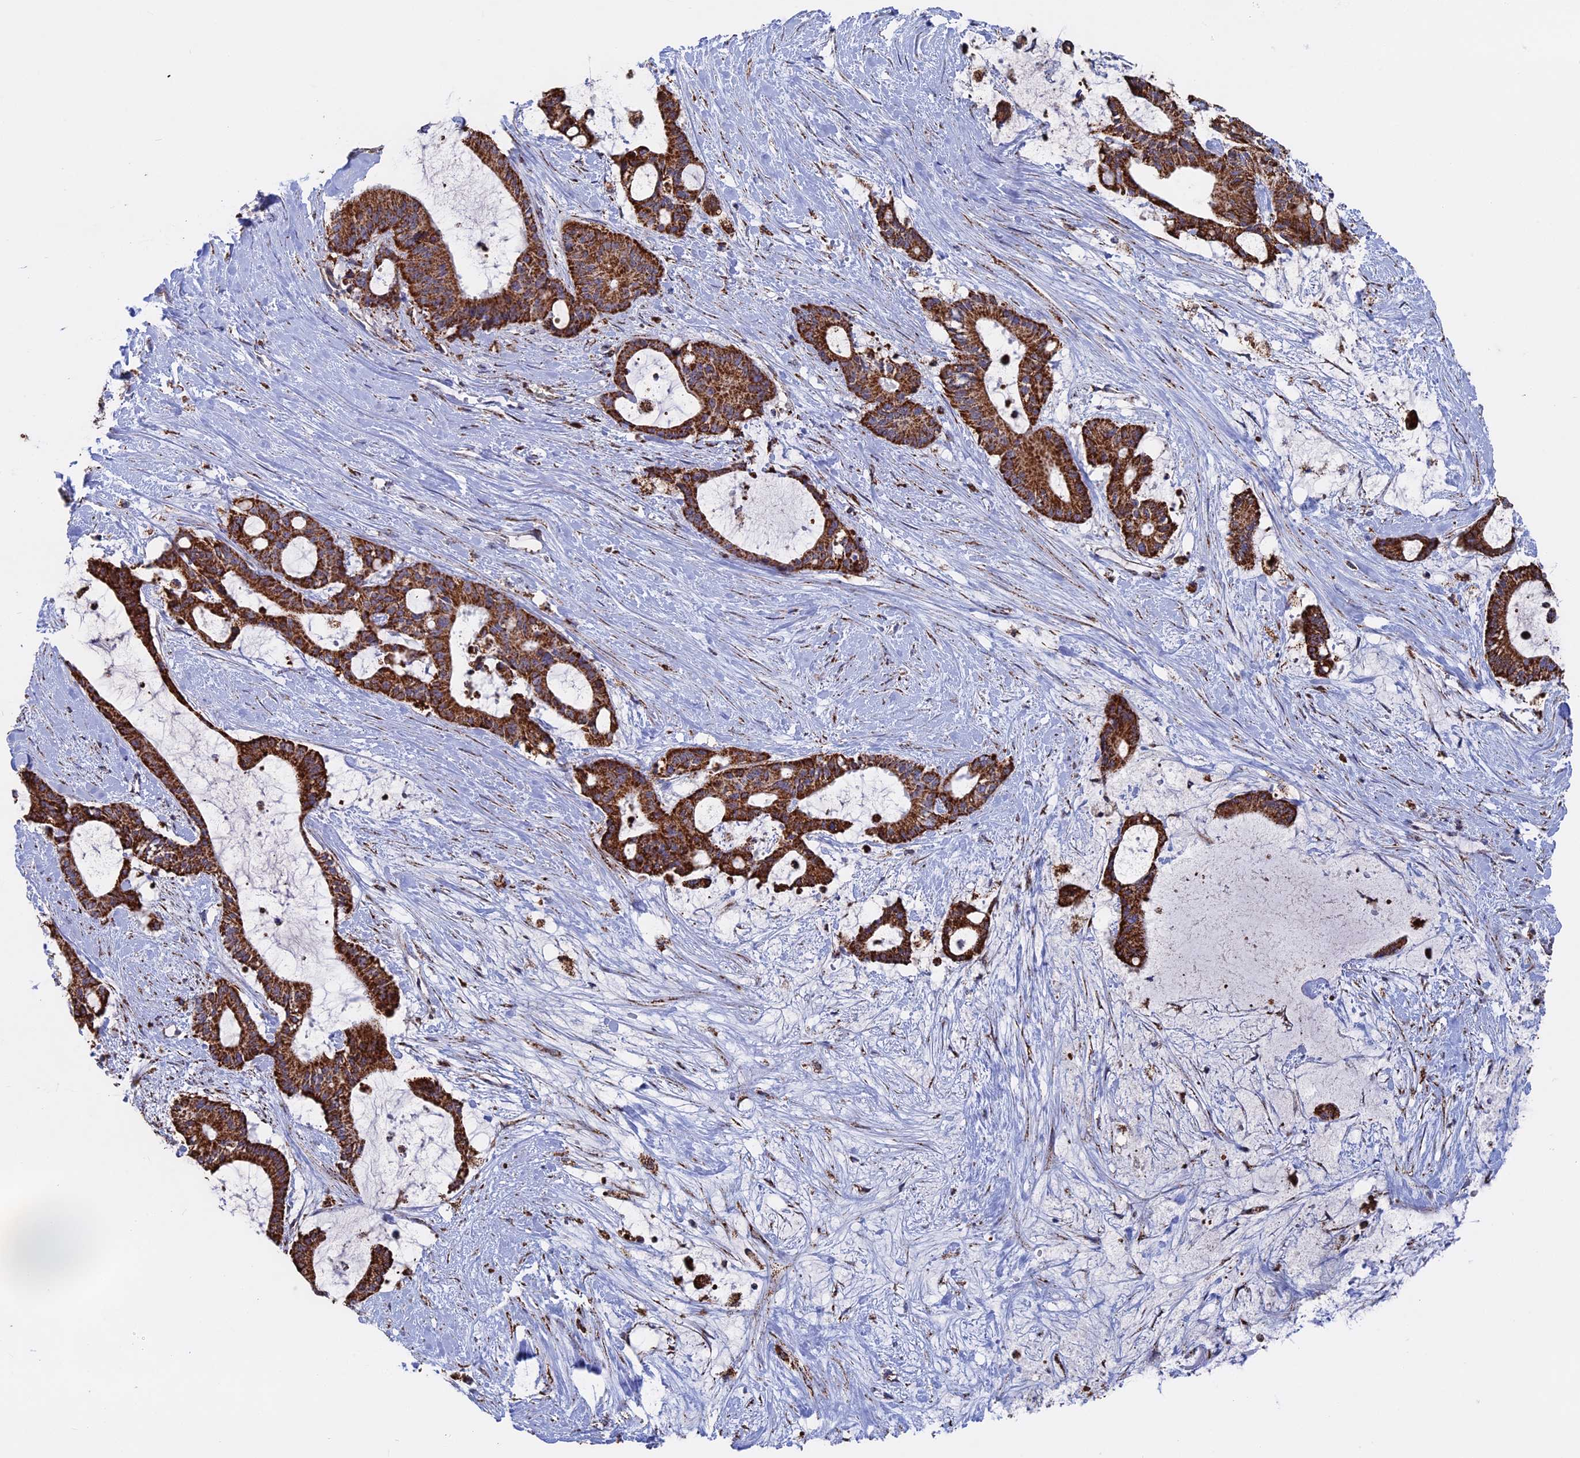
{"staining": {"intensity": "strong", "quantity": ">75%", "location": "cytoplasmic/membranous"}, "tissue": "liver cancer", "cell_type": "Tumor cells", "image_type": "cancer", "snomed": [{"axis": "morphology", "description": "Normal tissue, NOS"}, {"axis": "morphology", "description": "Cholangiocarcinoma"}, {"axis": "topography", "description": "Liver"}, {"axis": "topography", "description": "Peripheral nerve tissue"}], "caption": "Approximately >75% of tumor cells in human liver cancer (cholangiocarcinoma) reveal strong cytoplasmic/membranous protein positivity as visualized by brown immunohistochemical staining.", "gene": "SEC24D", "patient": {"sex": "female", "age": 73}}